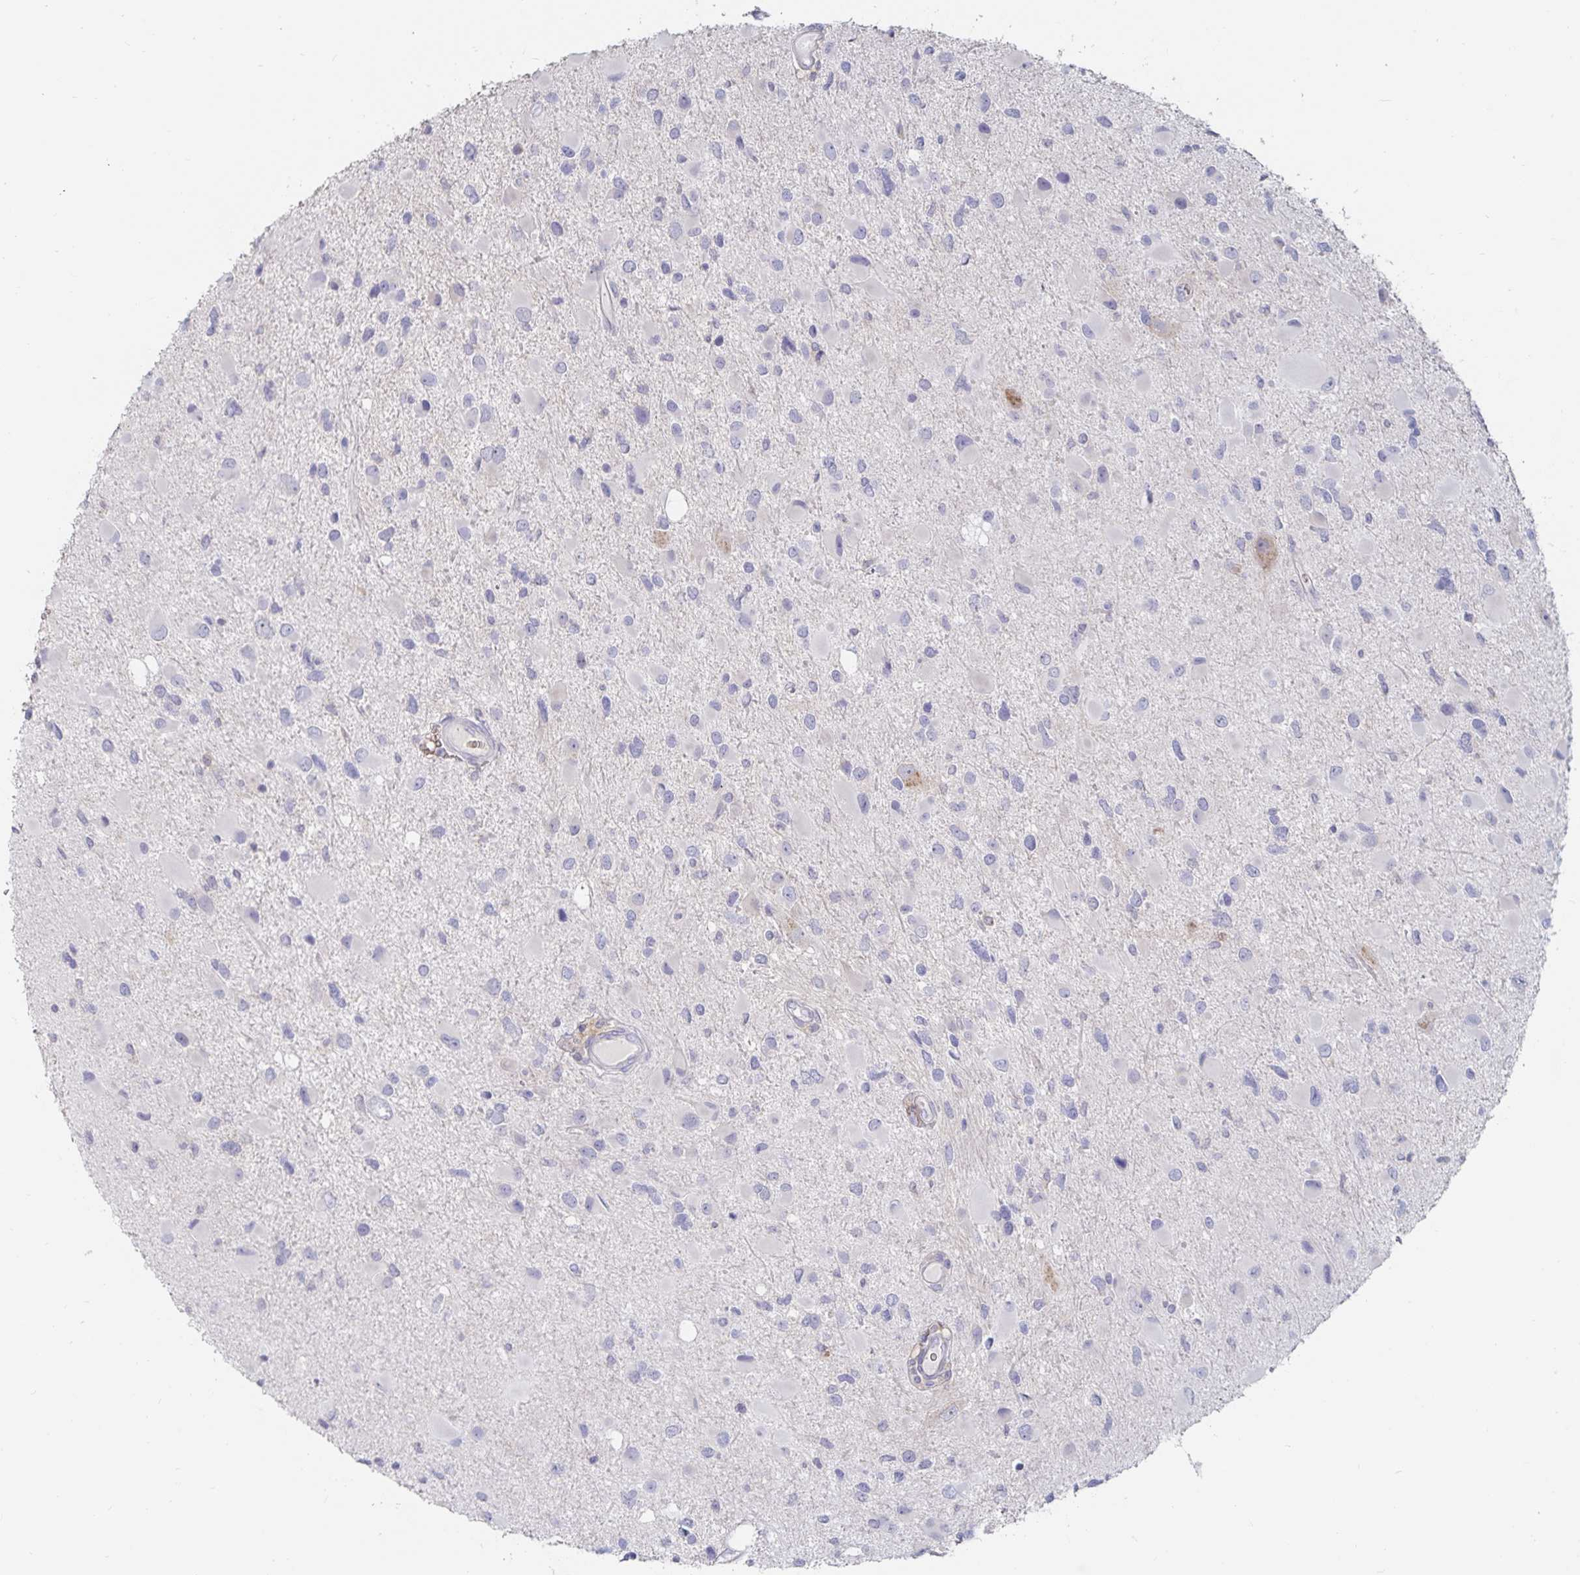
{"staining": {"intensity": "negative", "quantity": "none", "location": "none"}, "tissue": "glioma", "cell_type": "Tumor cells", "image_type": "cancer", "snomed": [{"axis": "morphology", "description": "Glioma, malignant, Low grade"}, {"axis": "topography", "description": "Brain"}], "caption": "Low-grade glioma (malignant) stained for a protein using immunohistochemistry (IHC) shows no expression tumor cells.", "gene": "SPPL3", "patient": {"sex": "female", "age": 32}}